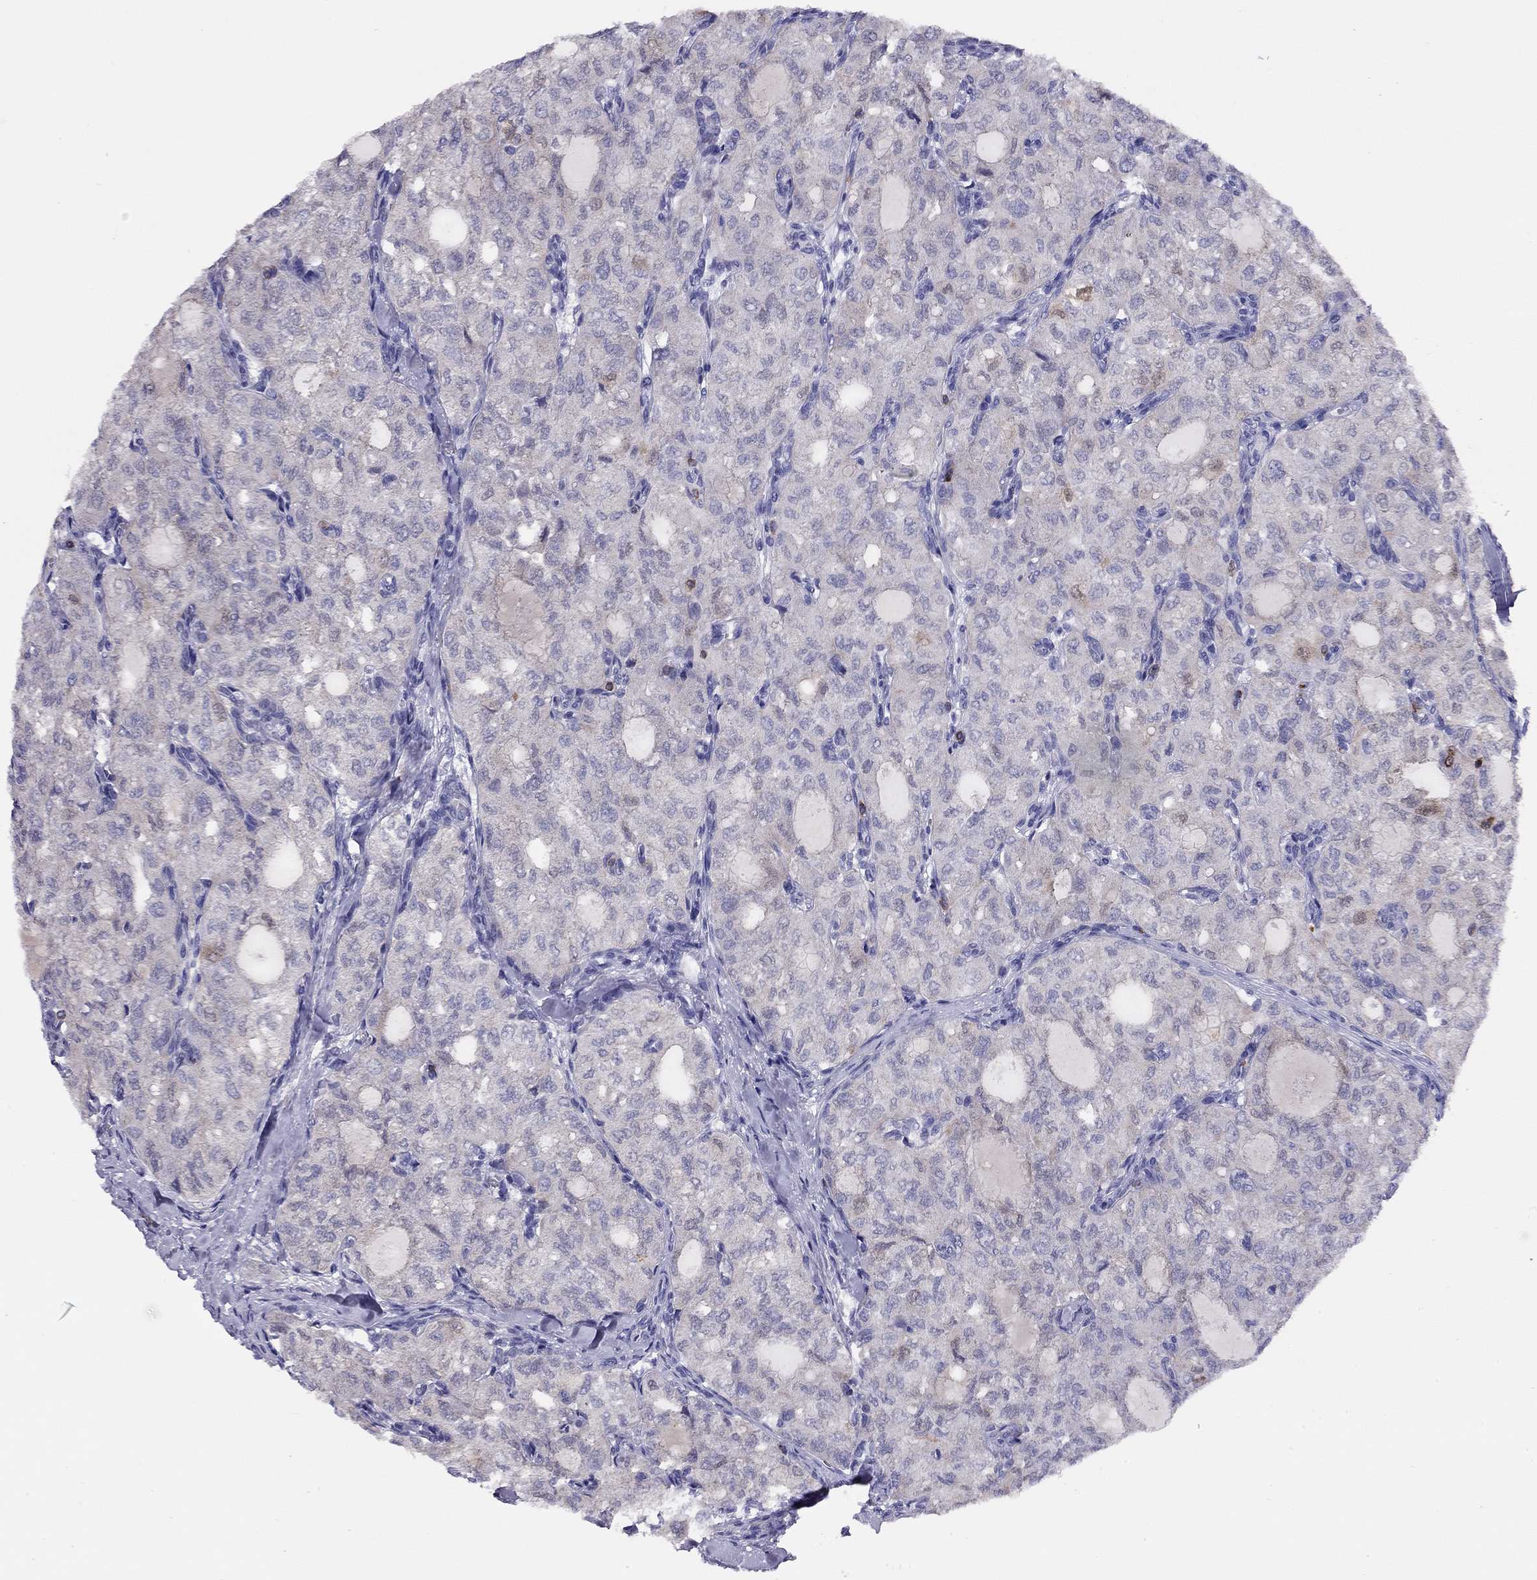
{"staining": {"intensity": "negative", "quantity": "none", "location": "none"}, "tissue": "thyroid cancer", "cell_type": "Tumor cells", "image_type": "cancer", "snomed": [{"axis": "morphology", "description": "Follicular adenoma carcinoma, NOS"}, {"axis": "topography", "description": "Thyroid gland"}], "caption": "A high-resolution micrograph shows IHC staining of thyroid follicular adenoma carcinoma, which reveals no significant staining in tumor cells. (Immunohistochemistry (ihc), brightfield microscopy, high magnification).", "gene": "CITED1", "patient": {"sex": "male", "age": 75}}